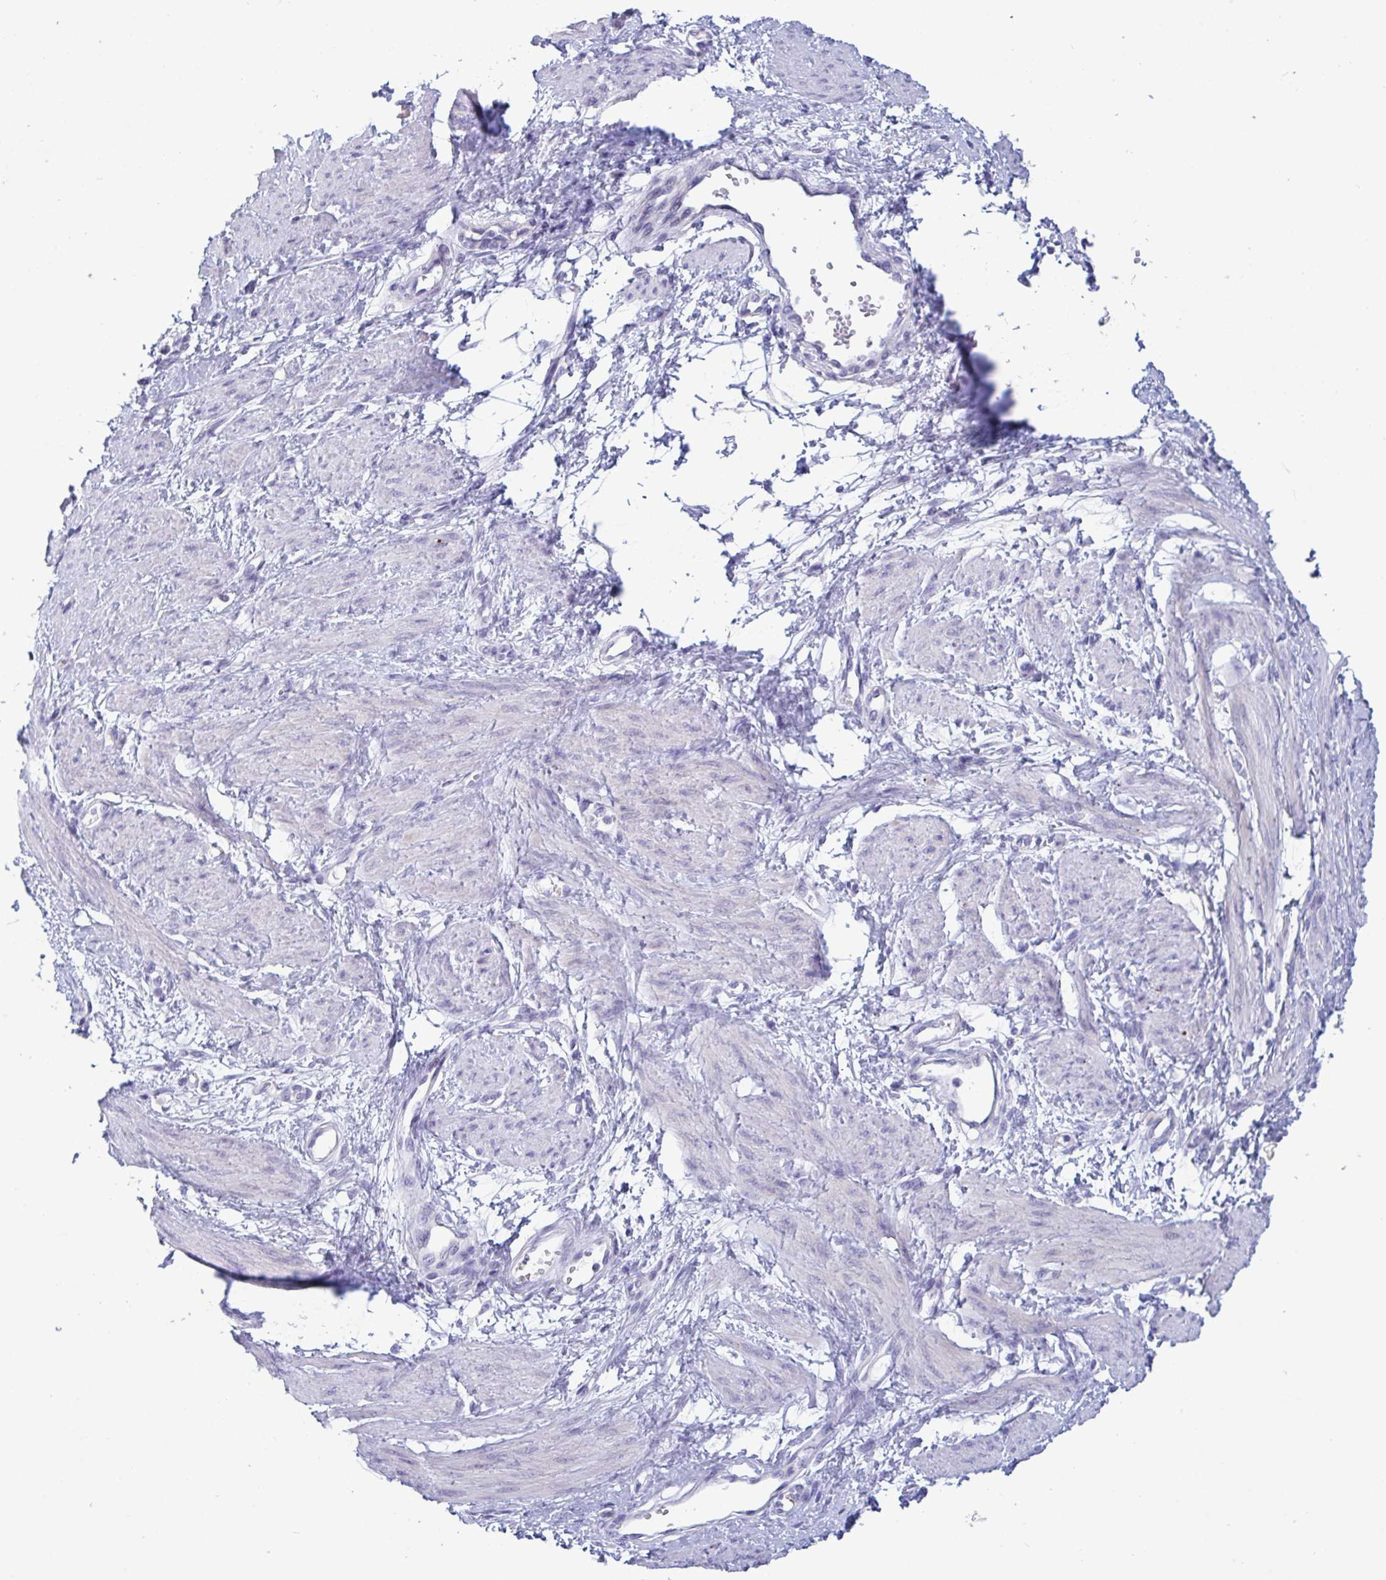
{"staining": {"intensity": "negative", "quantity": "none", "location": "none"}, "tissue": "smooth muscle", "cell_type": "Smooth muscle cells", "image_type": "normal", "snomed": [{"axis": "morphology", "description": "Normal tissue, NOS"}, {"axis": "topography", "description": "Smooth muscle"}, {"axis": "topography", "description": "Uterus"}], "caption": "IHC histopathology image of benign smooth muscle: human smooth muscle stained with DAB displays no significant protein staining in smooth muscle cells.", "gene": "TAS2R38", "patient": {"sex": "female", "age": 39}}